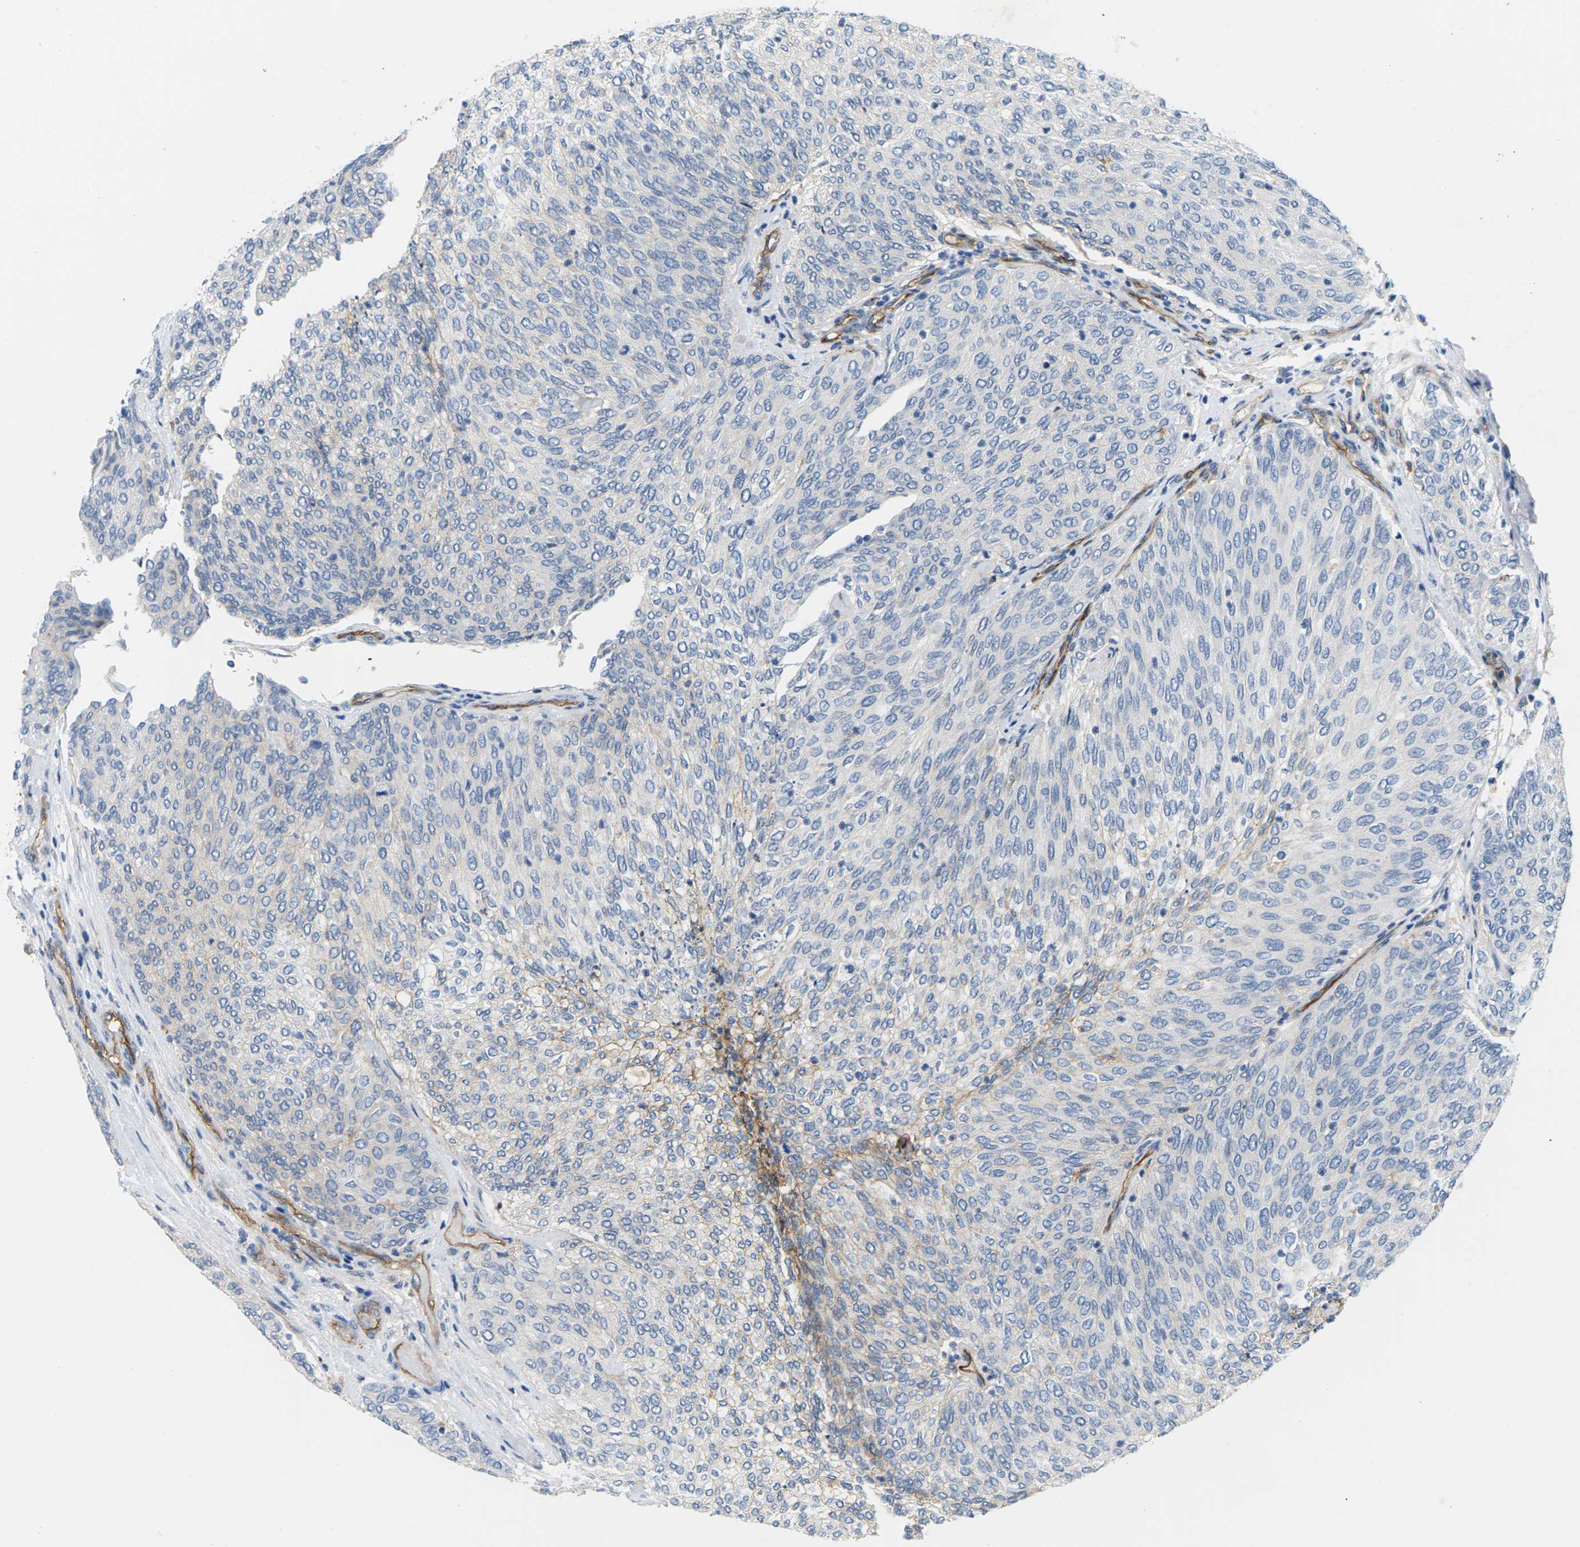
{"staining": {"intensity": "weak", "quantity": "25%-75%", "location": "cytoplasmic/membranous"}, "tissue": "urothelial cancer", "cell_type": "Tumor cells", "image_type": "cancer", "snomed": [{"axis": "morphology", "description": "Urothelial carcinoma, Low grade"}, {"axis": "topography", "description": "Urinary bladder"}], "caption": "Tumor cells demonstrate low levels of weak cytoplasmic/membranous expression in approximately 25%-75% of cells in human low-grade urothelial carcinoma.", "gene": "ITGA5", "patient": {"sex": "female", "age": 79}}